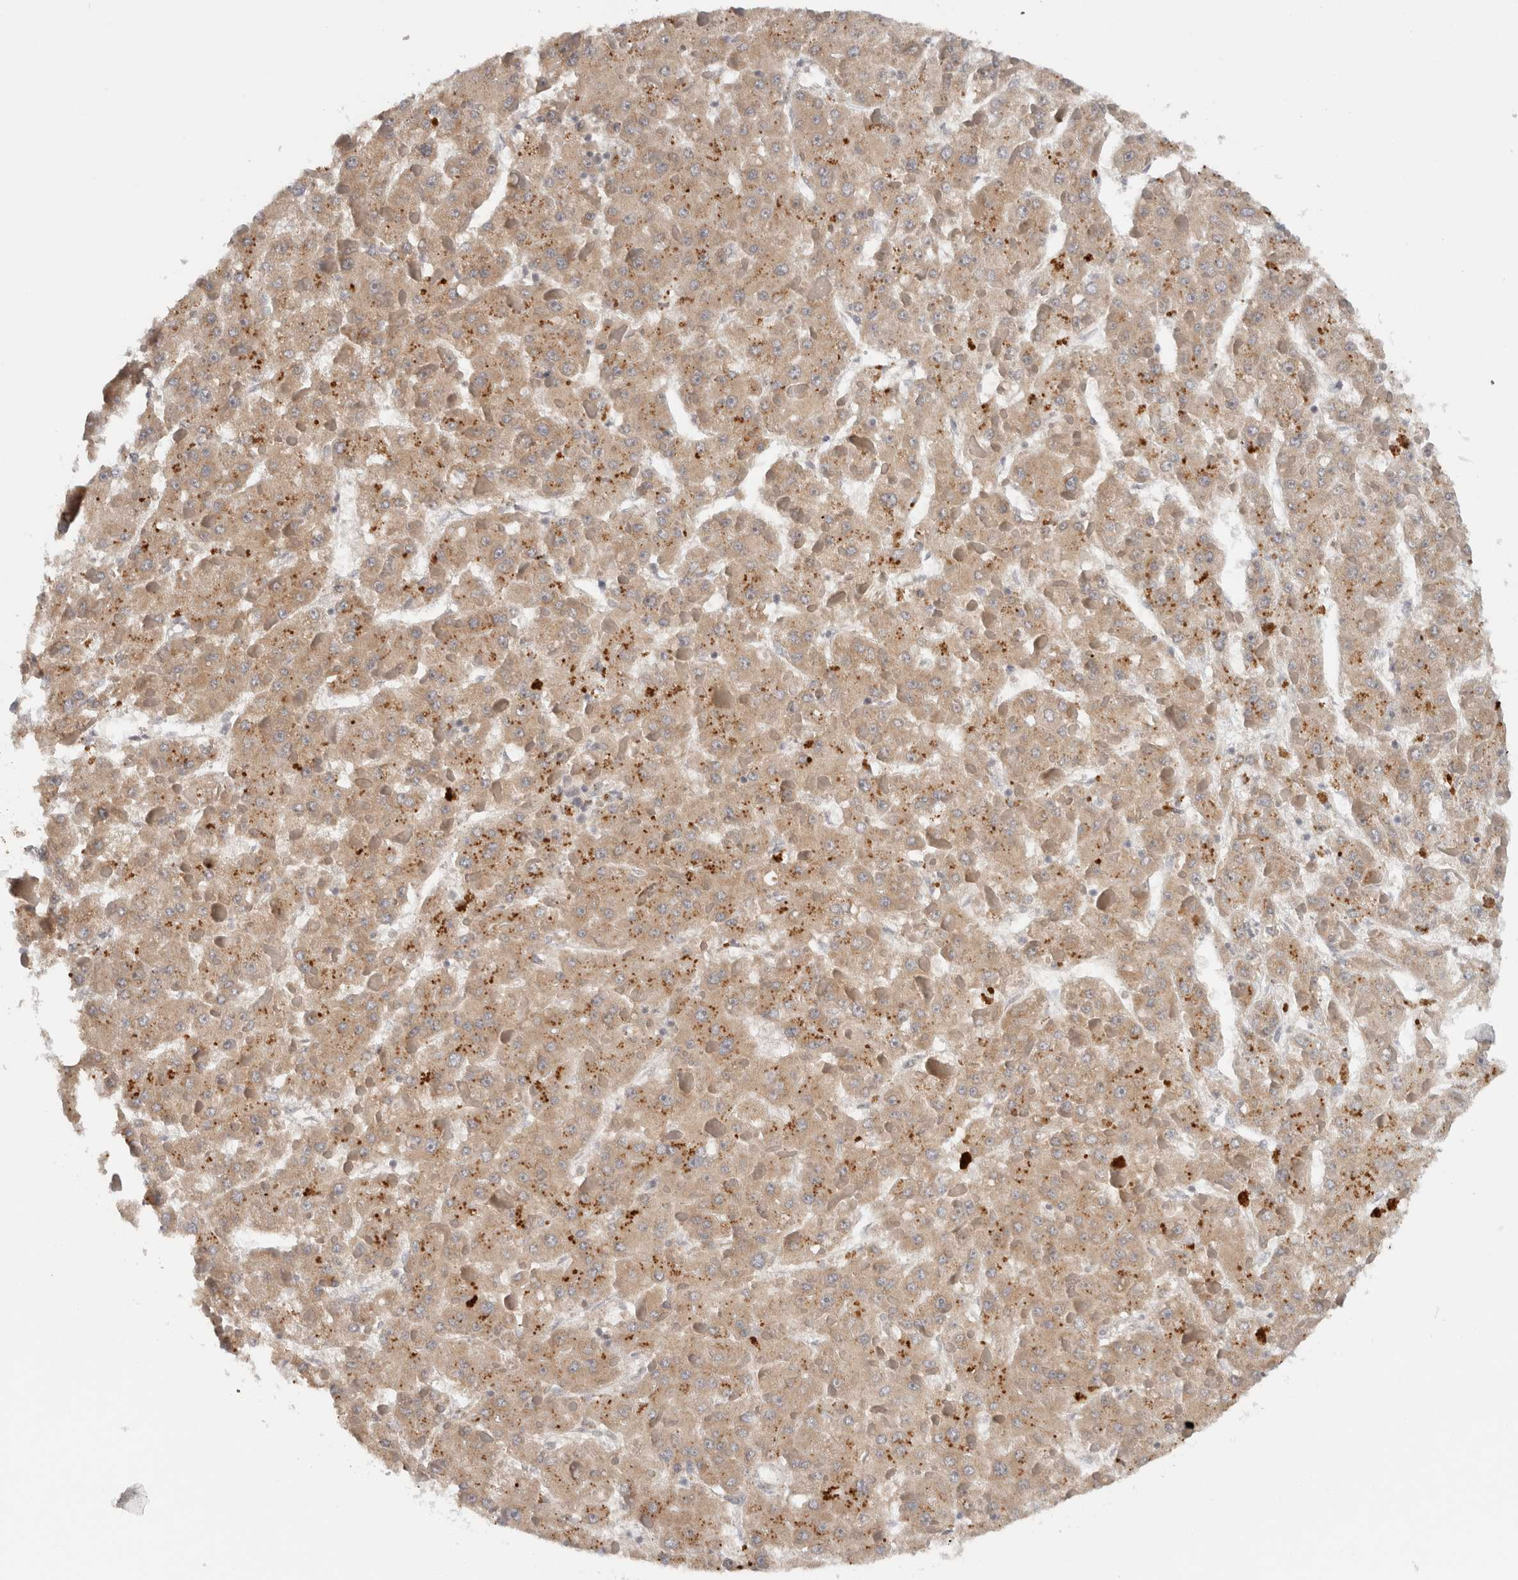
{"staining": {"intensity": "weak", "quantity": ">75%", "location": "cytoplasmic/membranous"}, "tissue": "liver cancer", "cell_type": "Tumor cells", "image_type": "cancer", "snomed": [{"axis": "morphology", "description": "Carcinoma, Hepatocellular, NOS"}, {"axis": "topography", "description": "Liver"}], "caption": "High-power microscopy captured an immunohistochemistry (IHC) image of liver hepatocellular carcinoma, revealing weak cytoplasmic/membranous positivity in approximately >75% of tumor cells. (Brightfield microscopy of DAB IHC at high magnification).", "gene": "CMC2", "patient": {"sex": "female", "age": 73}}